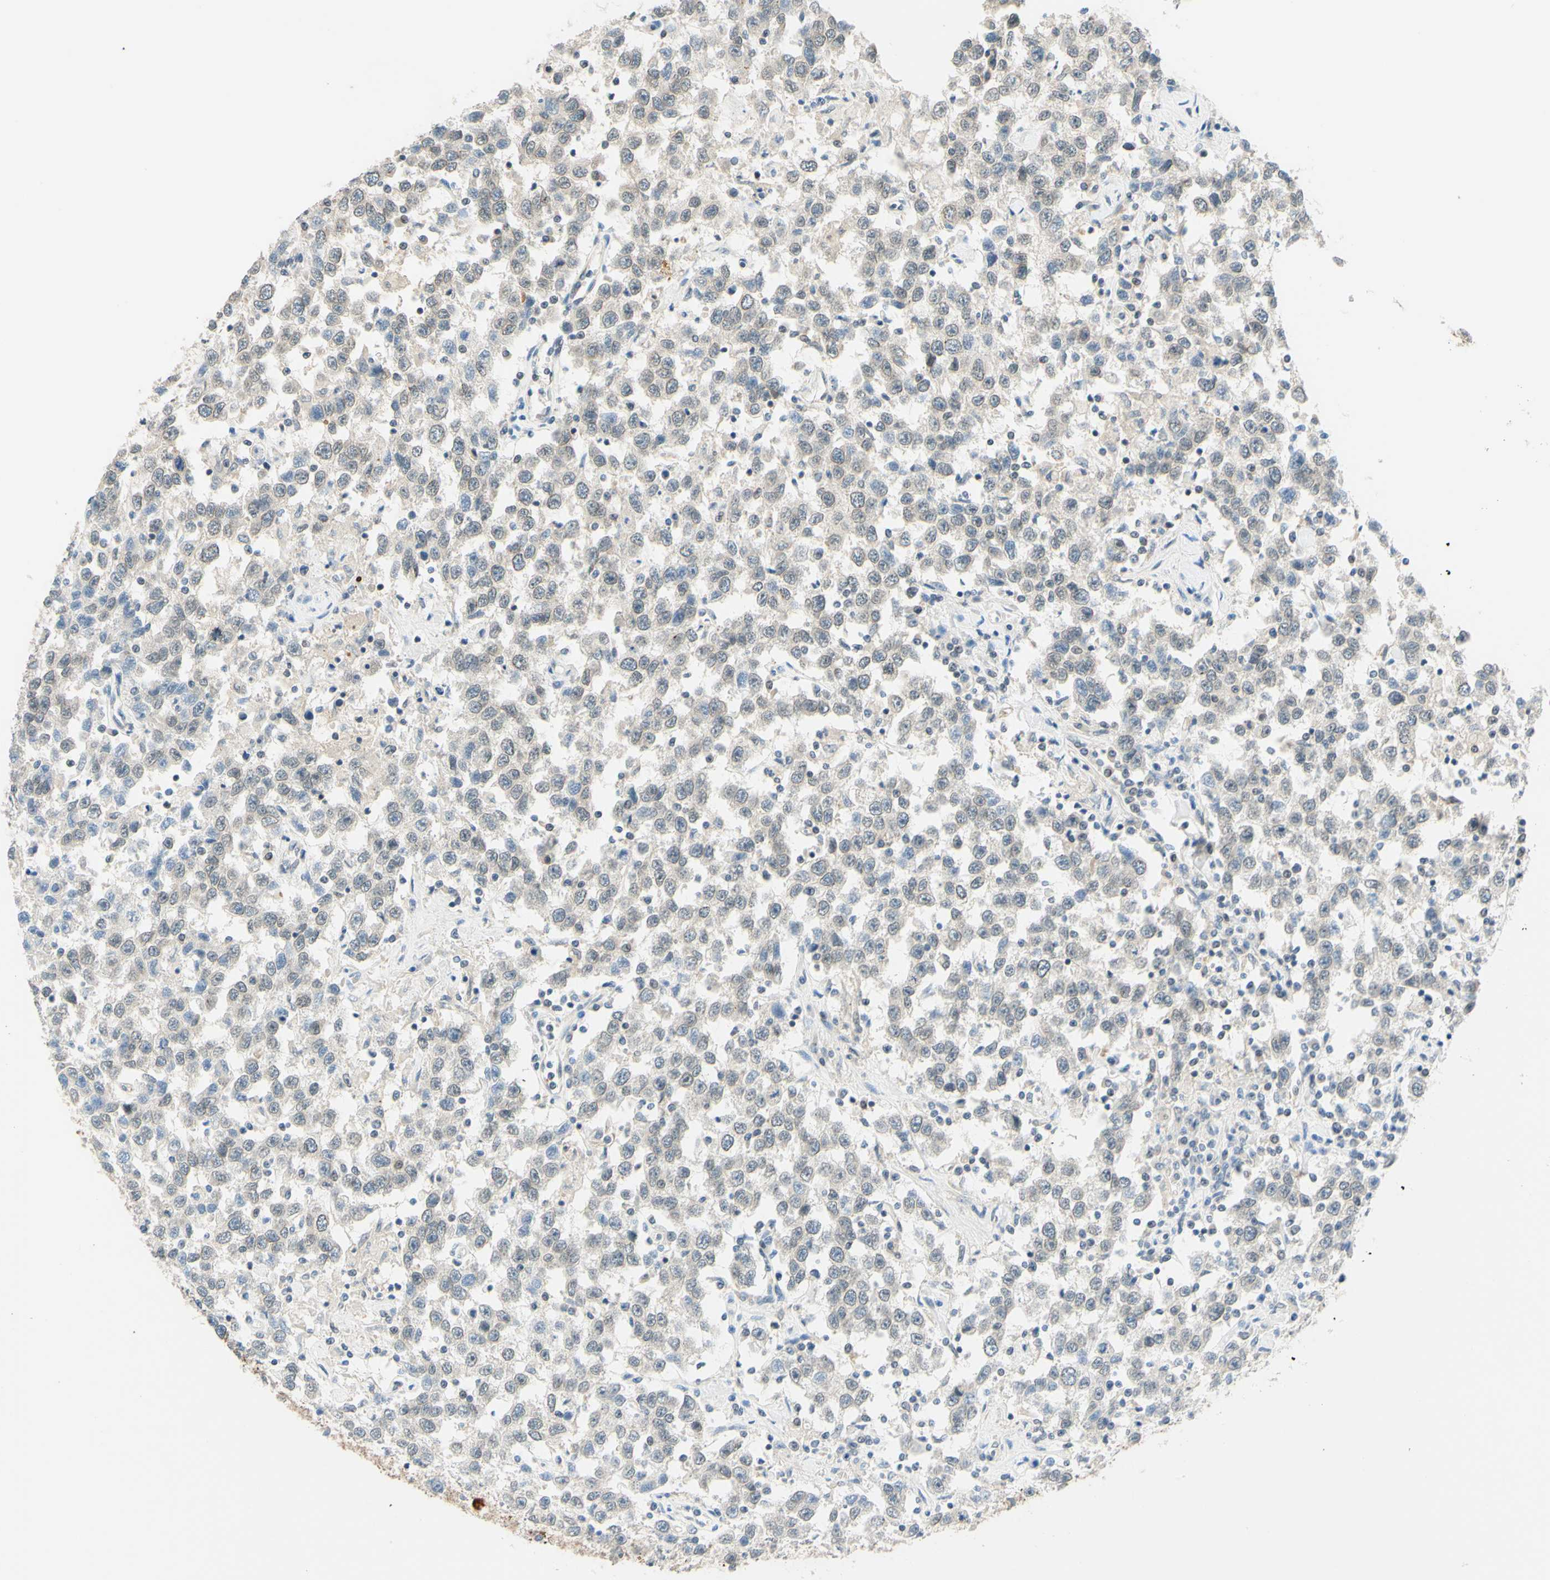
{"staining": {"intensity": "negative", "quantity": "none", "location": "none"}, "tissue": "testis cancer", "cell_type": "Tumor cells", "image_type": "cancer", "snomed": [{"axis": "morphology", "description": "Seminoma, NOS"}, {"axis": "topography", "description": "Testis"}], "caption": "IHC histopathology image of neoplastic tissue: seminoma (testis) stained with DAB (3,3'-diaminobenzidine) reveals no significant protein staining in tumor cells.", "gene": "C2CD2L", "patient": {"sex": "male", "age": 41}}